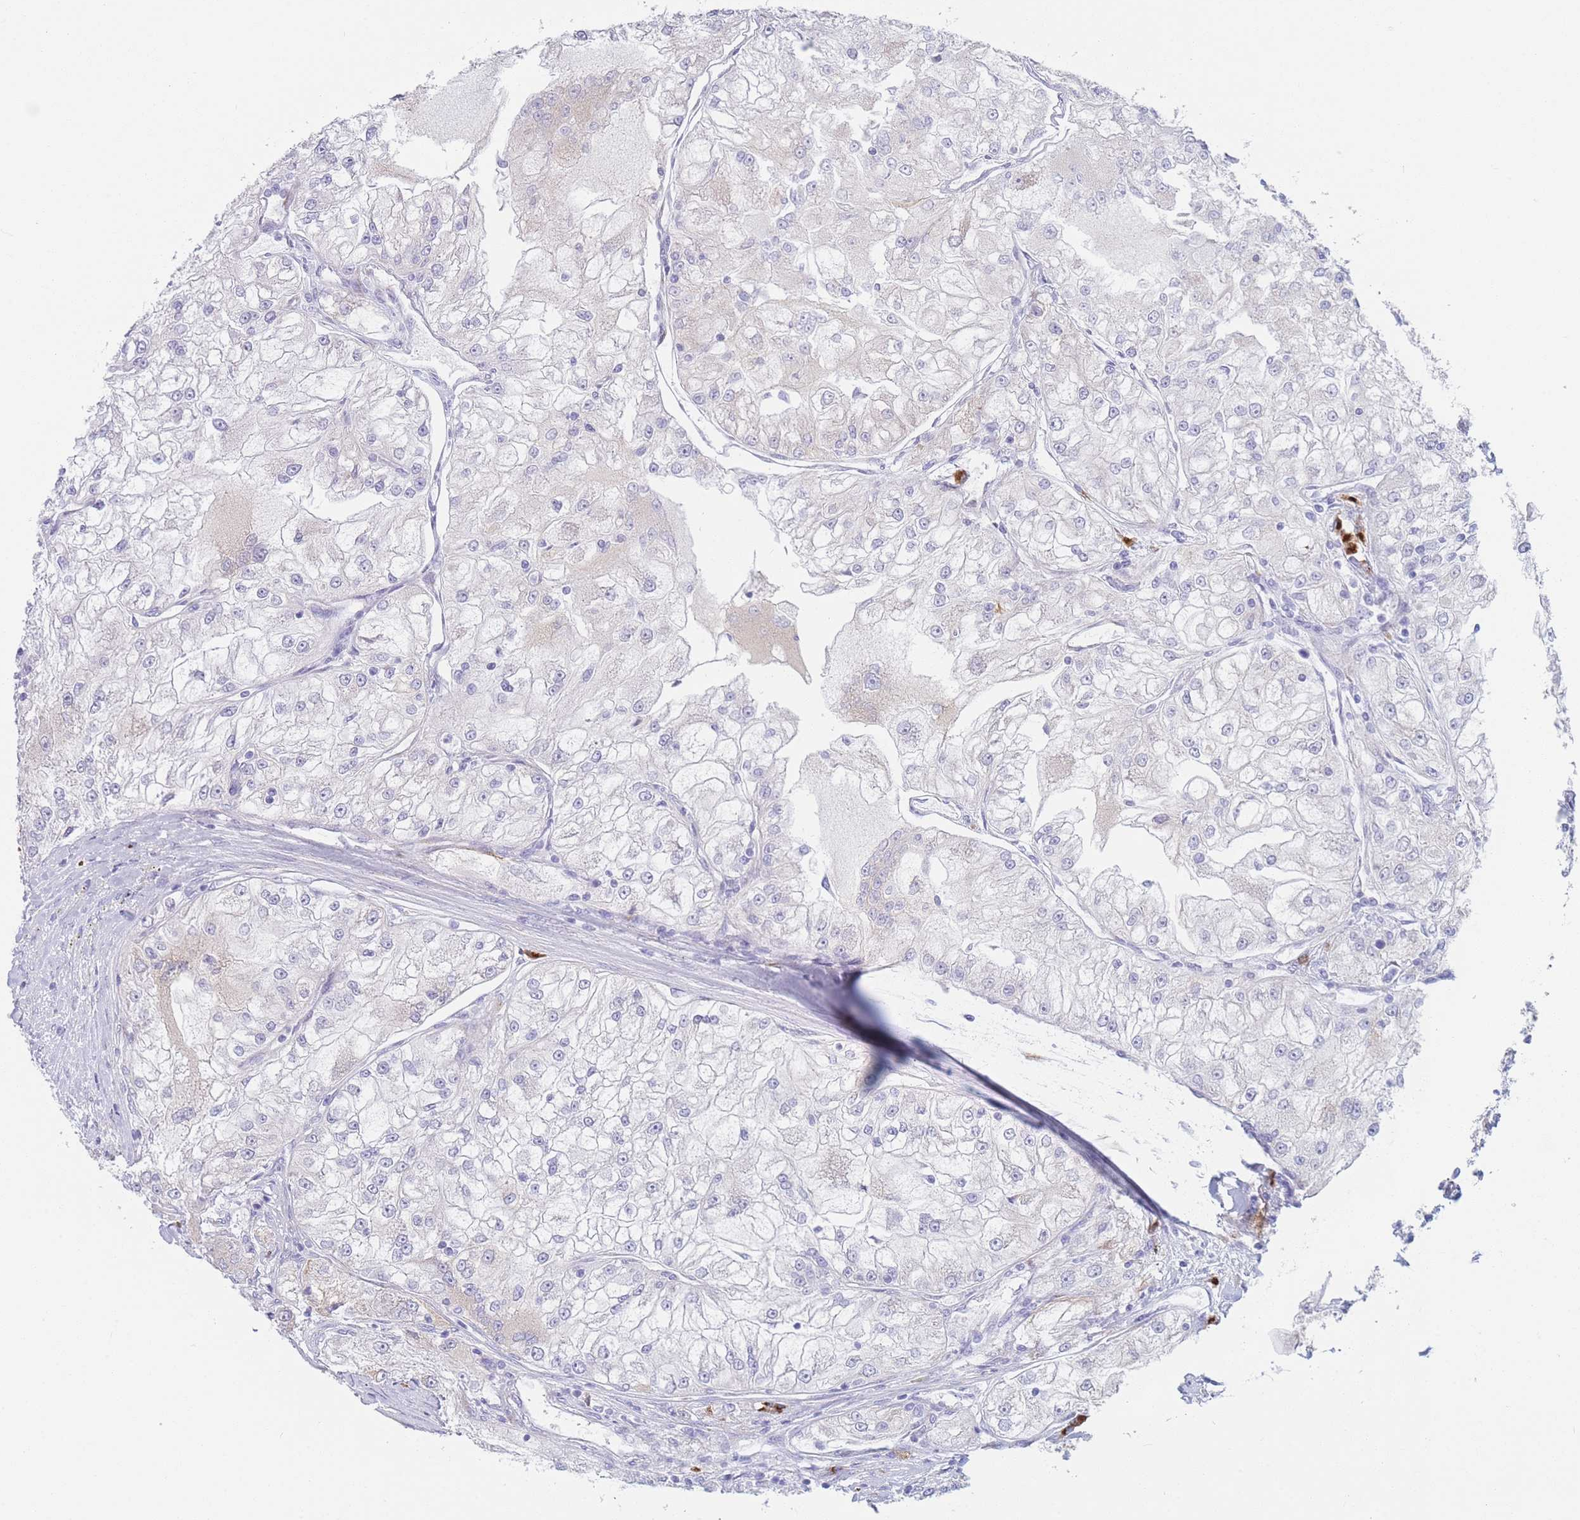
{"staining": {"intensity": "negative", "quantity": "none", "location": "none"}, "tissue": "renal cancer", "cell_type": "Tumor cells", "image_type": "cancer", "snomed": [{"axis": "morphology", "description": "Adenocarcinoma, NOS"}, {"axis": "topography", "description": "Kidney"}], "caption": "Human renal cancer stained for a protein using immunohistochemistry demonstrates no staining in tumor cells.", "gene": "MRPL30", "patient": {"sex": "female", "age": 72}}